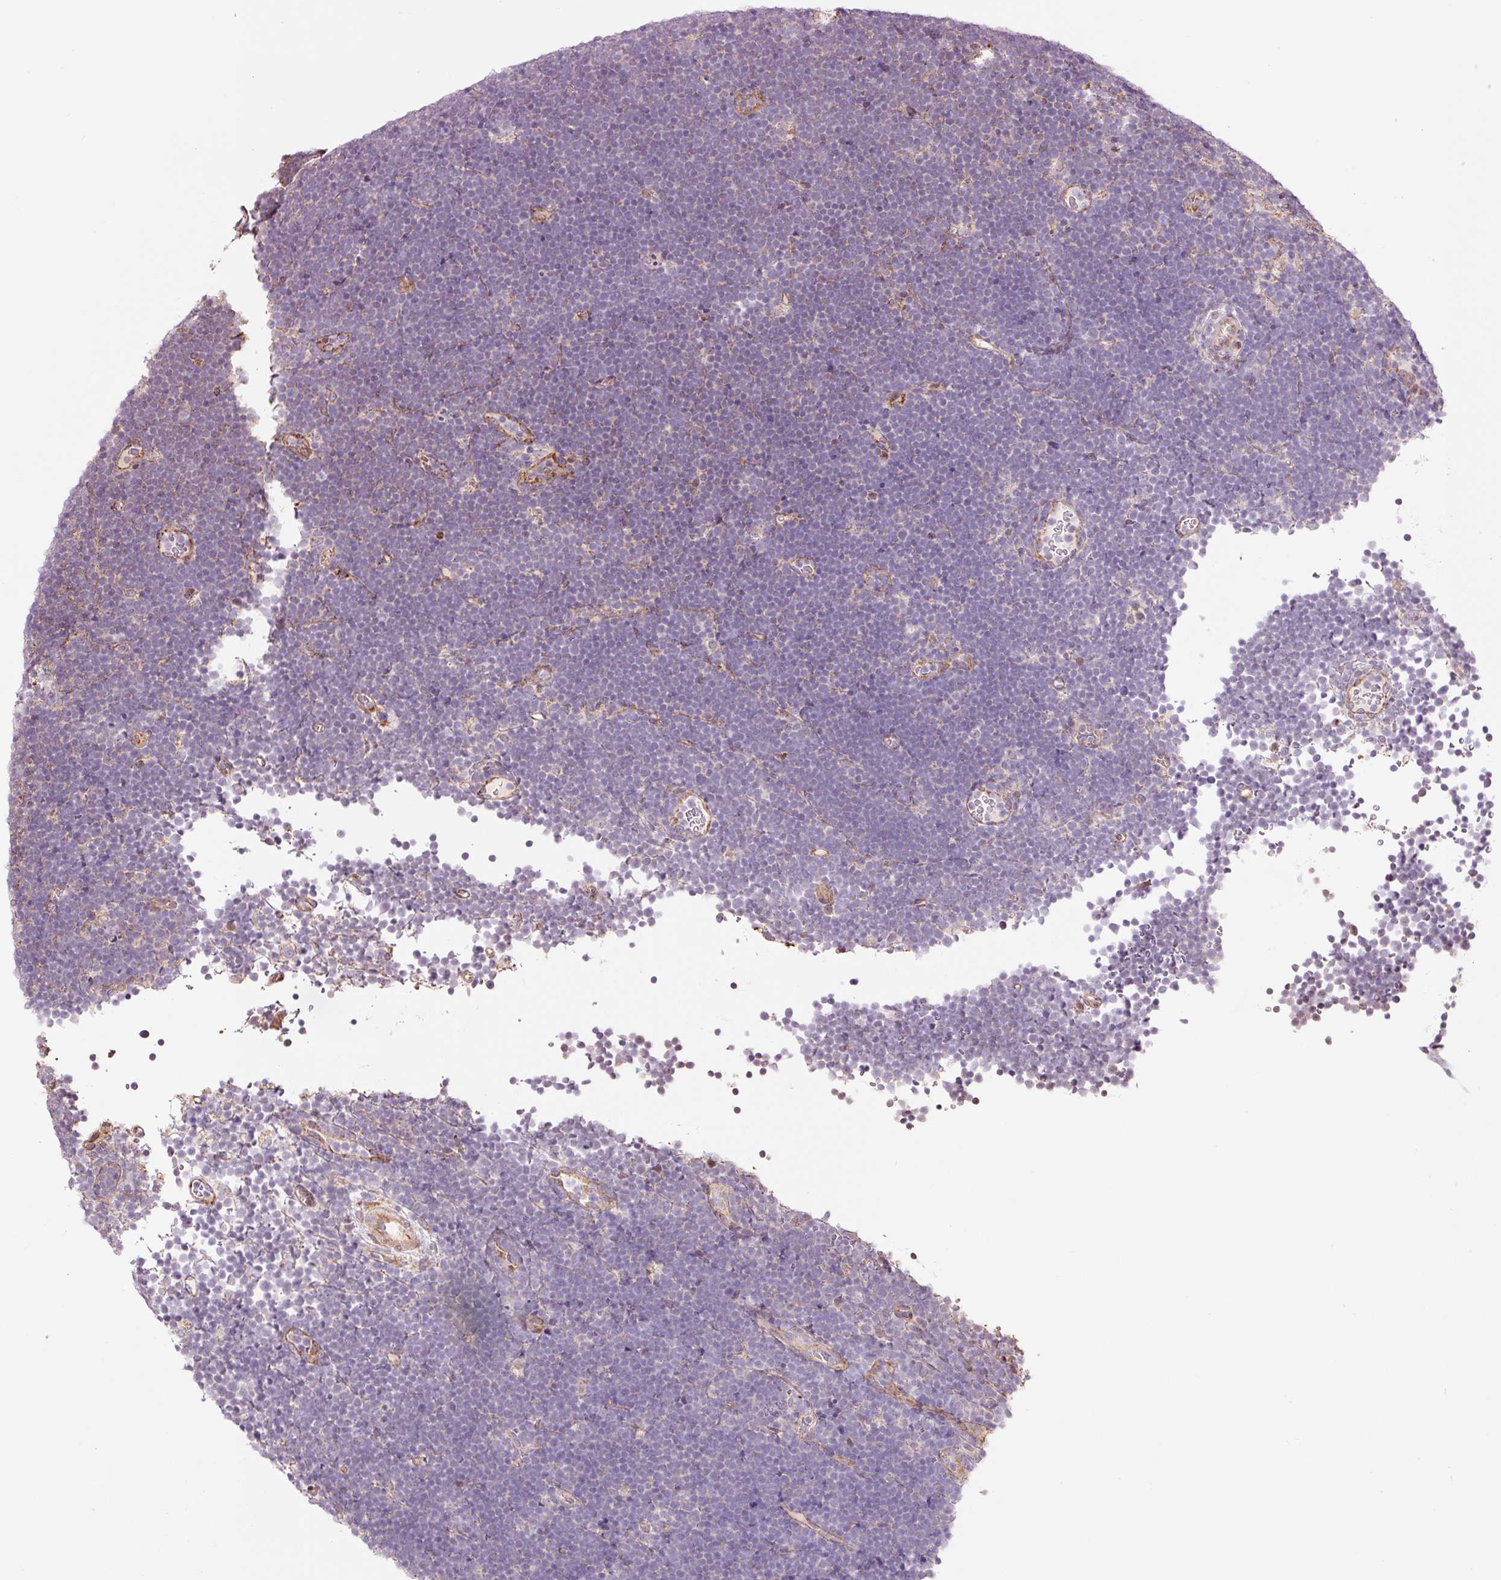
{"staining": {"intensity": "negative", "quantity": "none", "location": "none"}, "tissue": "lymphoma", "cell_type": "Tumor cells", "image_type": "cancer", "snomed": [{"axis": "morphology", "description": "Malignant lymphoma, non-Hodgkin's type, High grade"}, {"axis": "topography", "description": "Lymph node"}], "caption": "Tumor cells show no significant protein expression in high-grade malignant lymphoma, non-Hodgkin's type.", "gene": "ETF1", "patient": {"sex": "male", "age": 13}}